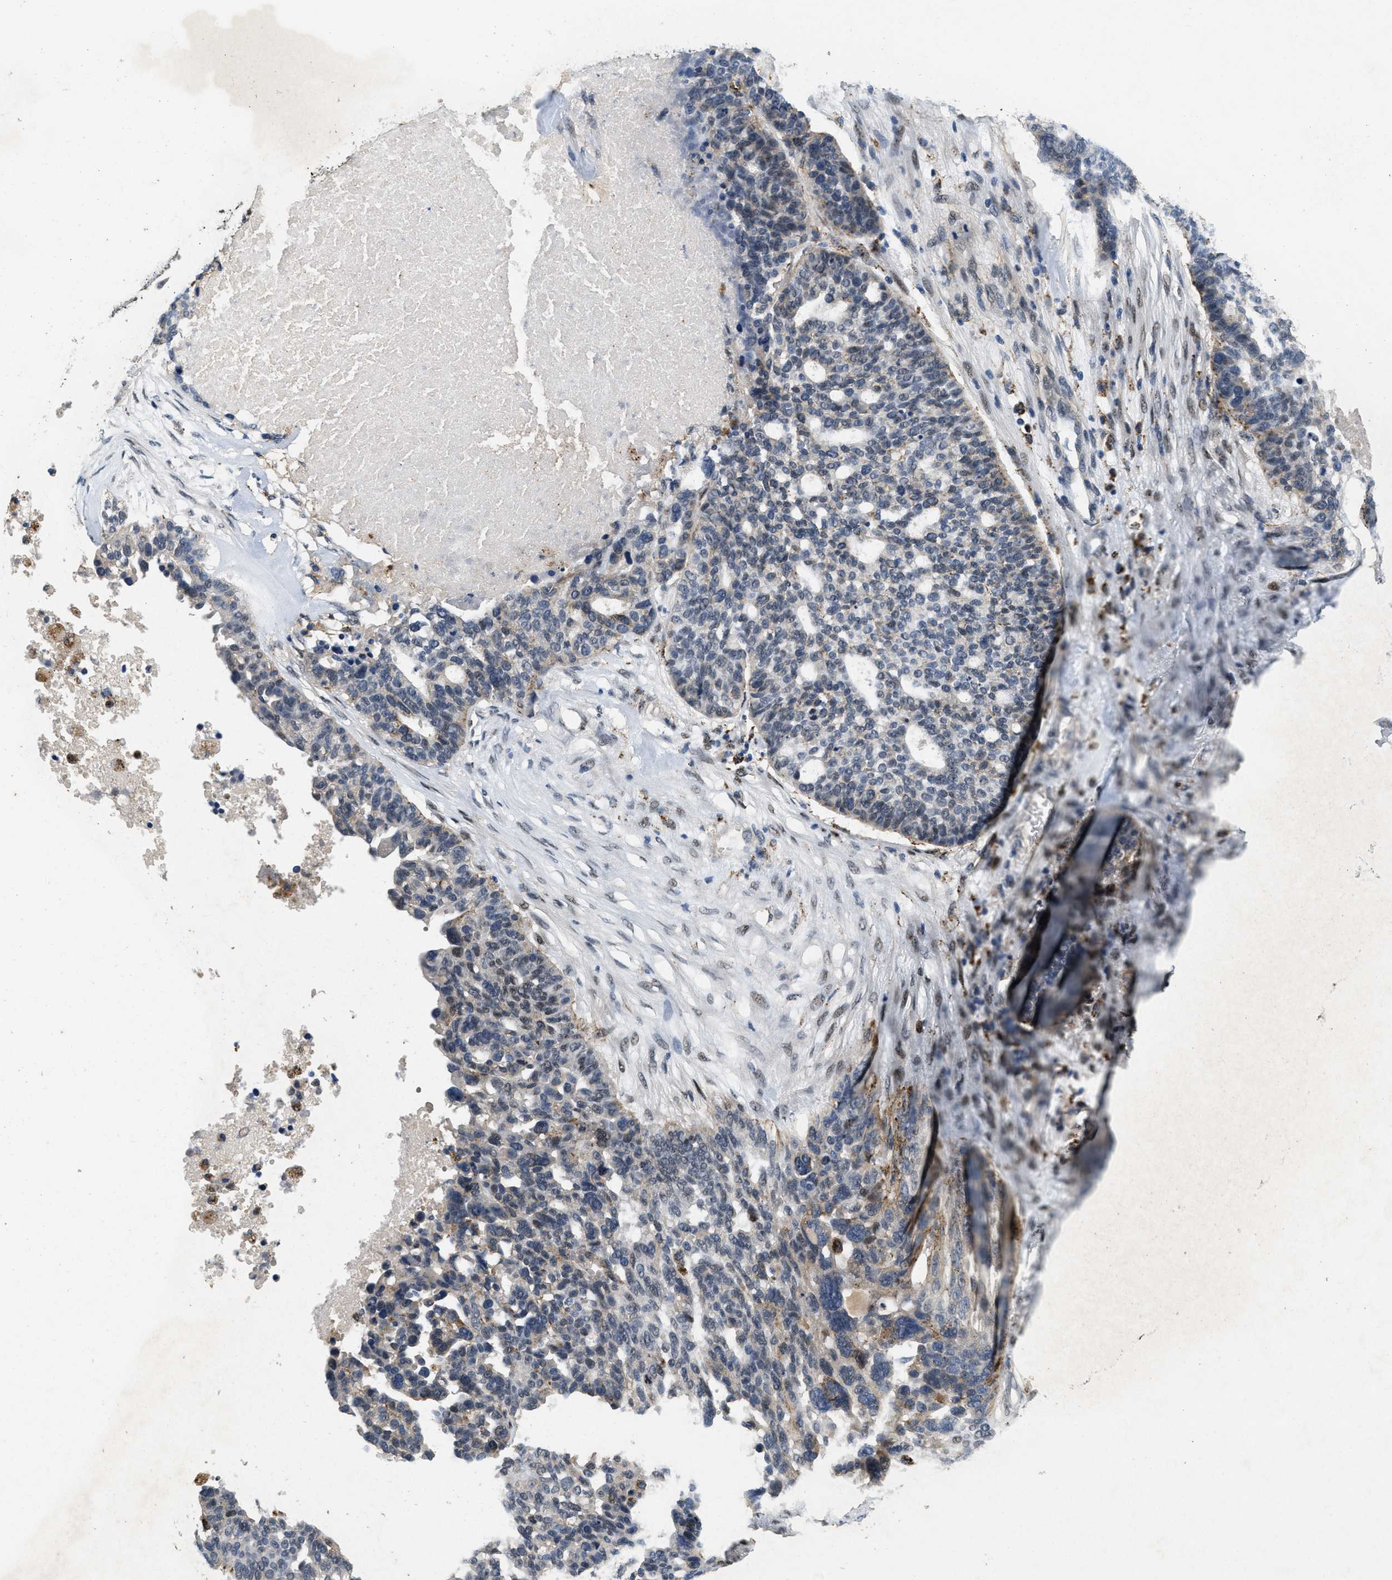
{"staining": {"intensity": "weak", "quantity": "<25%", "location": "cytoplasmic/membranous"}, "tissue": "ovarian cancer", "cell_type": "Tumor cells", "image_type": "cancer", "snomed": [{"axis": "morphology", "description": "Cystadenocarcinoma, serous, NOS"}, {"axis": "topography", "description": "Ovary"}], "caption": "Human ovarian cancer (serous cystadenocarcinoma) stained for a protein using immunohistochemistry demonstrates no positivity in tumor cells.", "gene": "BMPR2", "patient": {"sex": "female", "age": 59}}